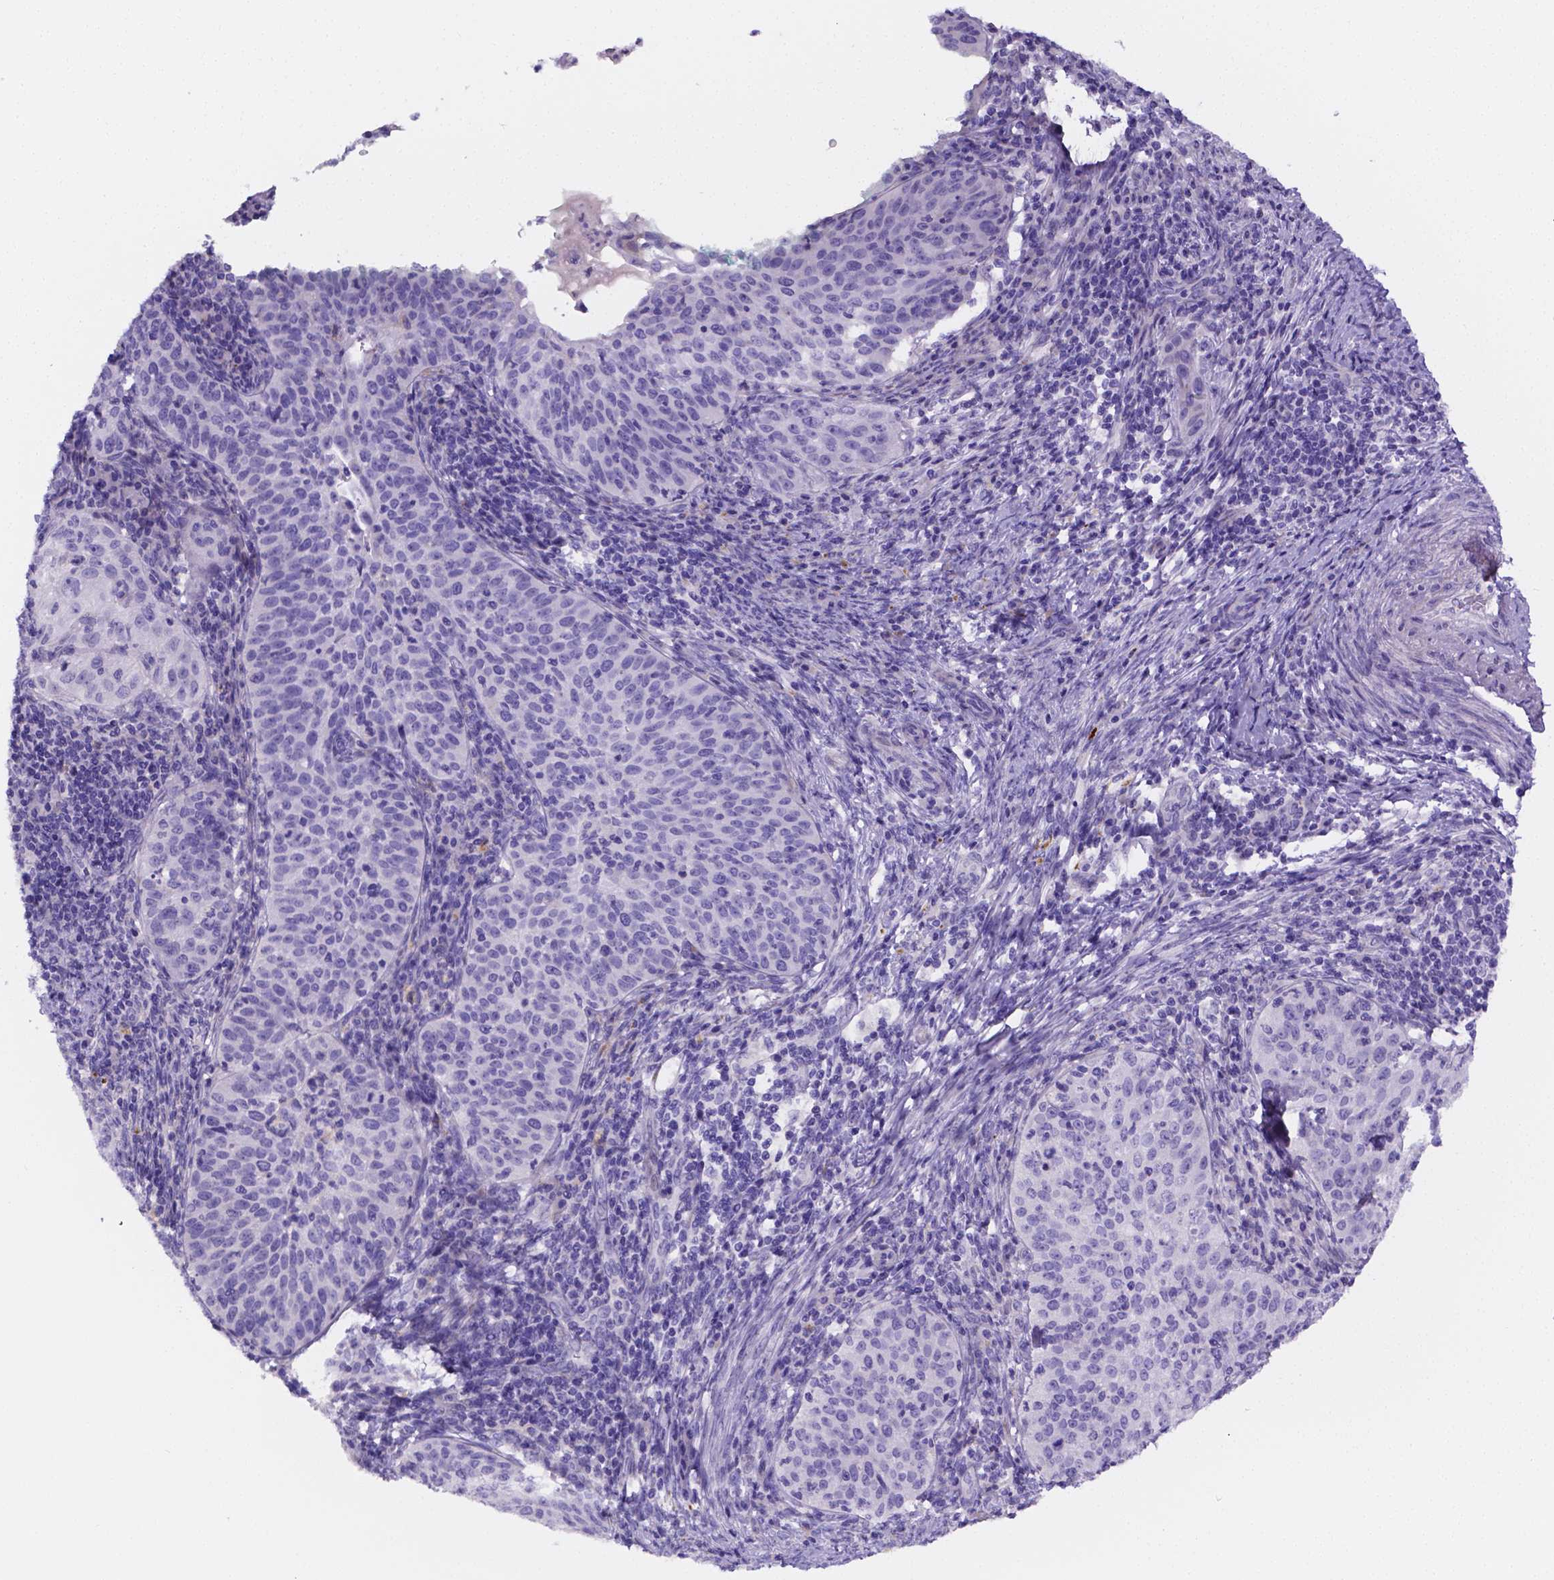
{"staining": {"intensity": "negative", "quantity": "none", "location": "none"}, "tissue": "cervical cancer", "cell_type": "Tumor cells", "image_type": "cancer", "snomed": [{"axis": "morphology", "description": "Squamous cell carcinoma, NOS"}, {"axis": "topography", "description": "Cervix"}], "caption": "DAB immunohistochemical staining of cervical cancer (squamous cell carcinoma) shows no significant expression in tumor cells. The staining is performed using DAB brown chromogen with nuclei counter-stained in using hematoxylin.", "gene": "NRGN", "patient": {"sex": "female", "age": 30}}